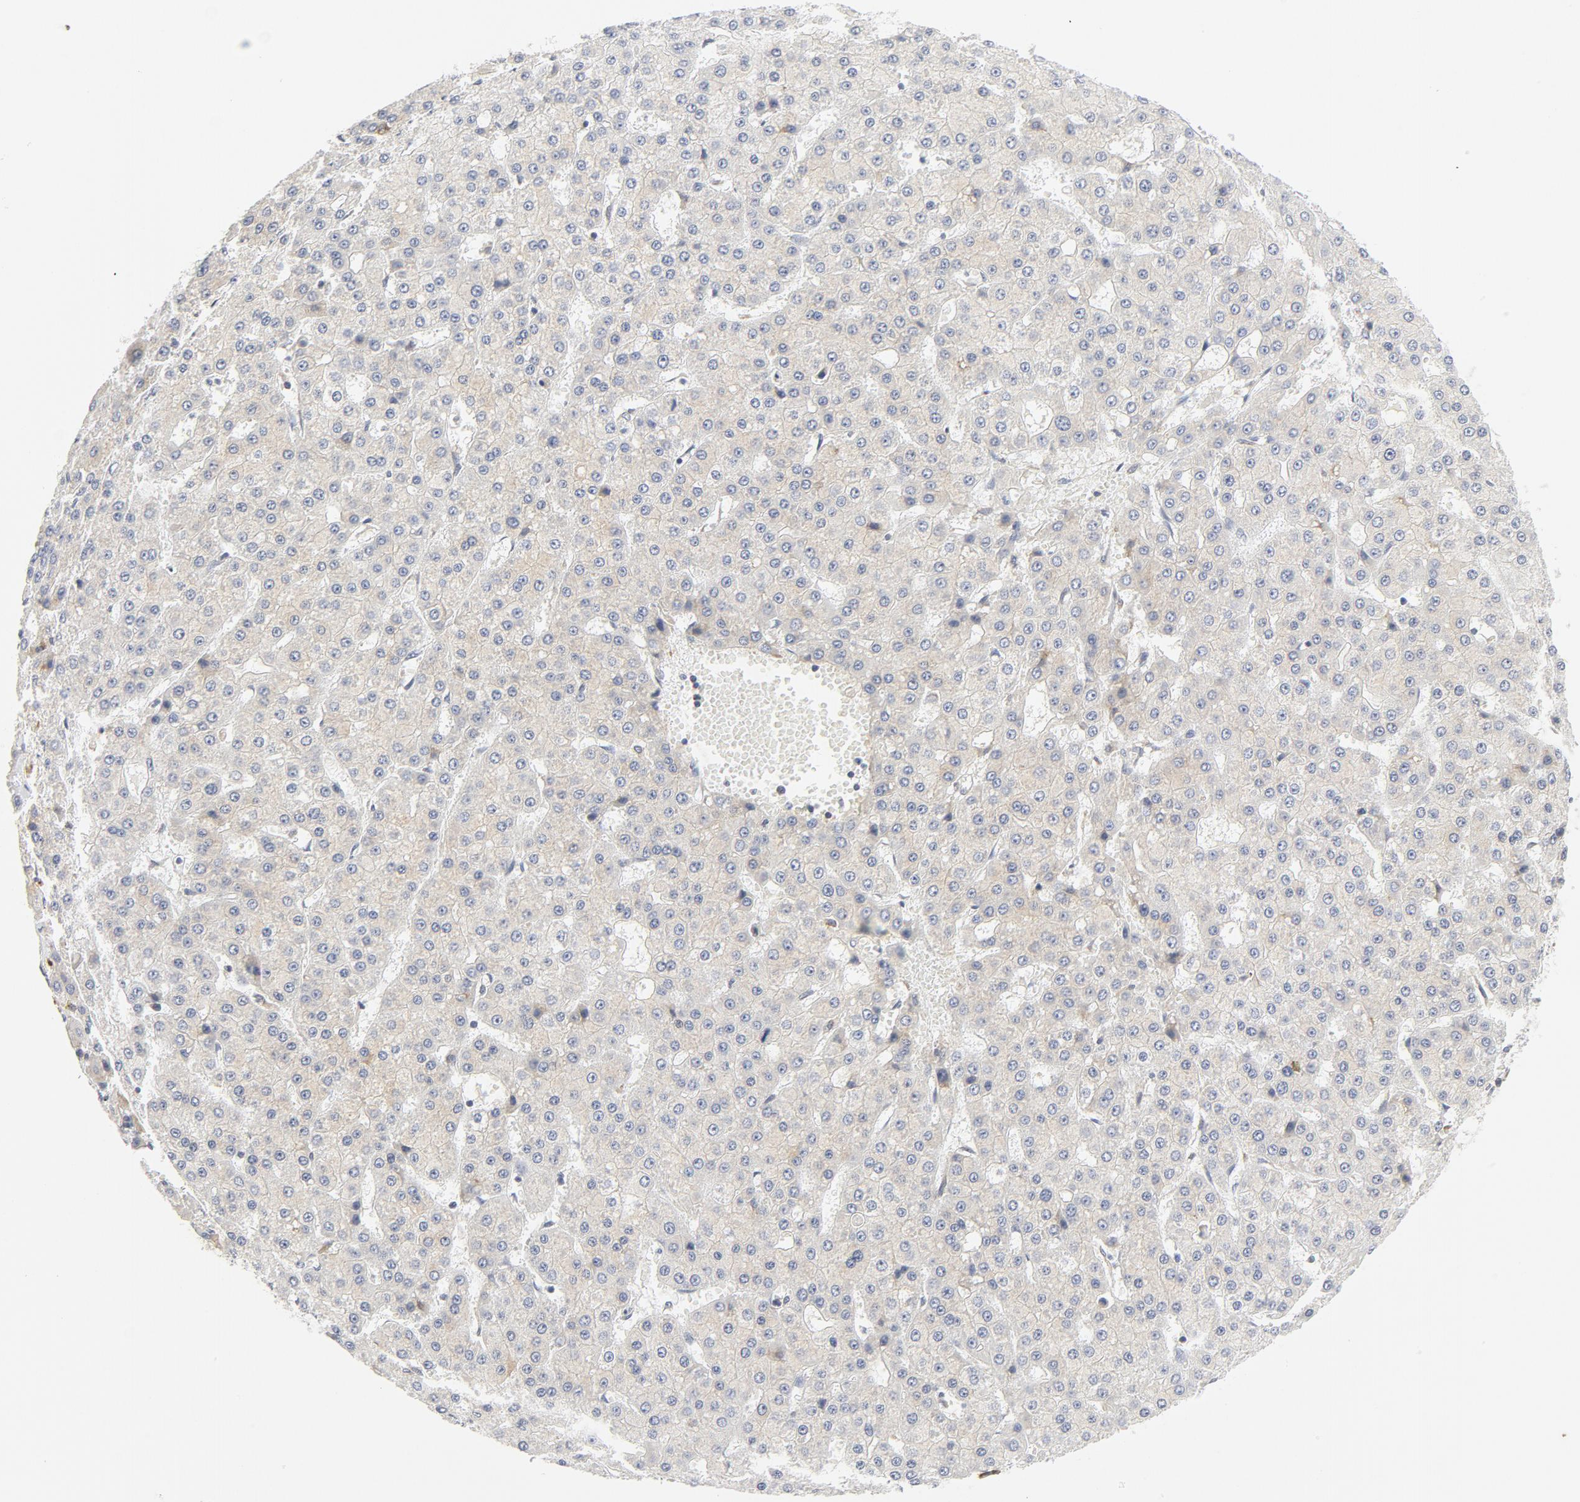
{"staining": {"intensity": "weak", "quantity": "25%-75%", "location": "cytoplasmic/membranous"}, "tissue": "liver cancer", "cell_type": "Tumor cells", "image_type": "cancer", "snomed": [{"axis": "morphology", "description": "Carcinoma, Hepatocellular, NOS"}, {"axis": "topography", "description": "Liver"}], "caption": "Immunohistochemistry (IHC) photomicrograph of human hepatocellular carcinoma (liver) stained for a protein (brown), which exhibits low levels of weak cytoplasmic/membranous positivity in about 25%-75% of tumor cells.", "gene": "LRP6", "patient": {"sex": "male", "age": 47}}